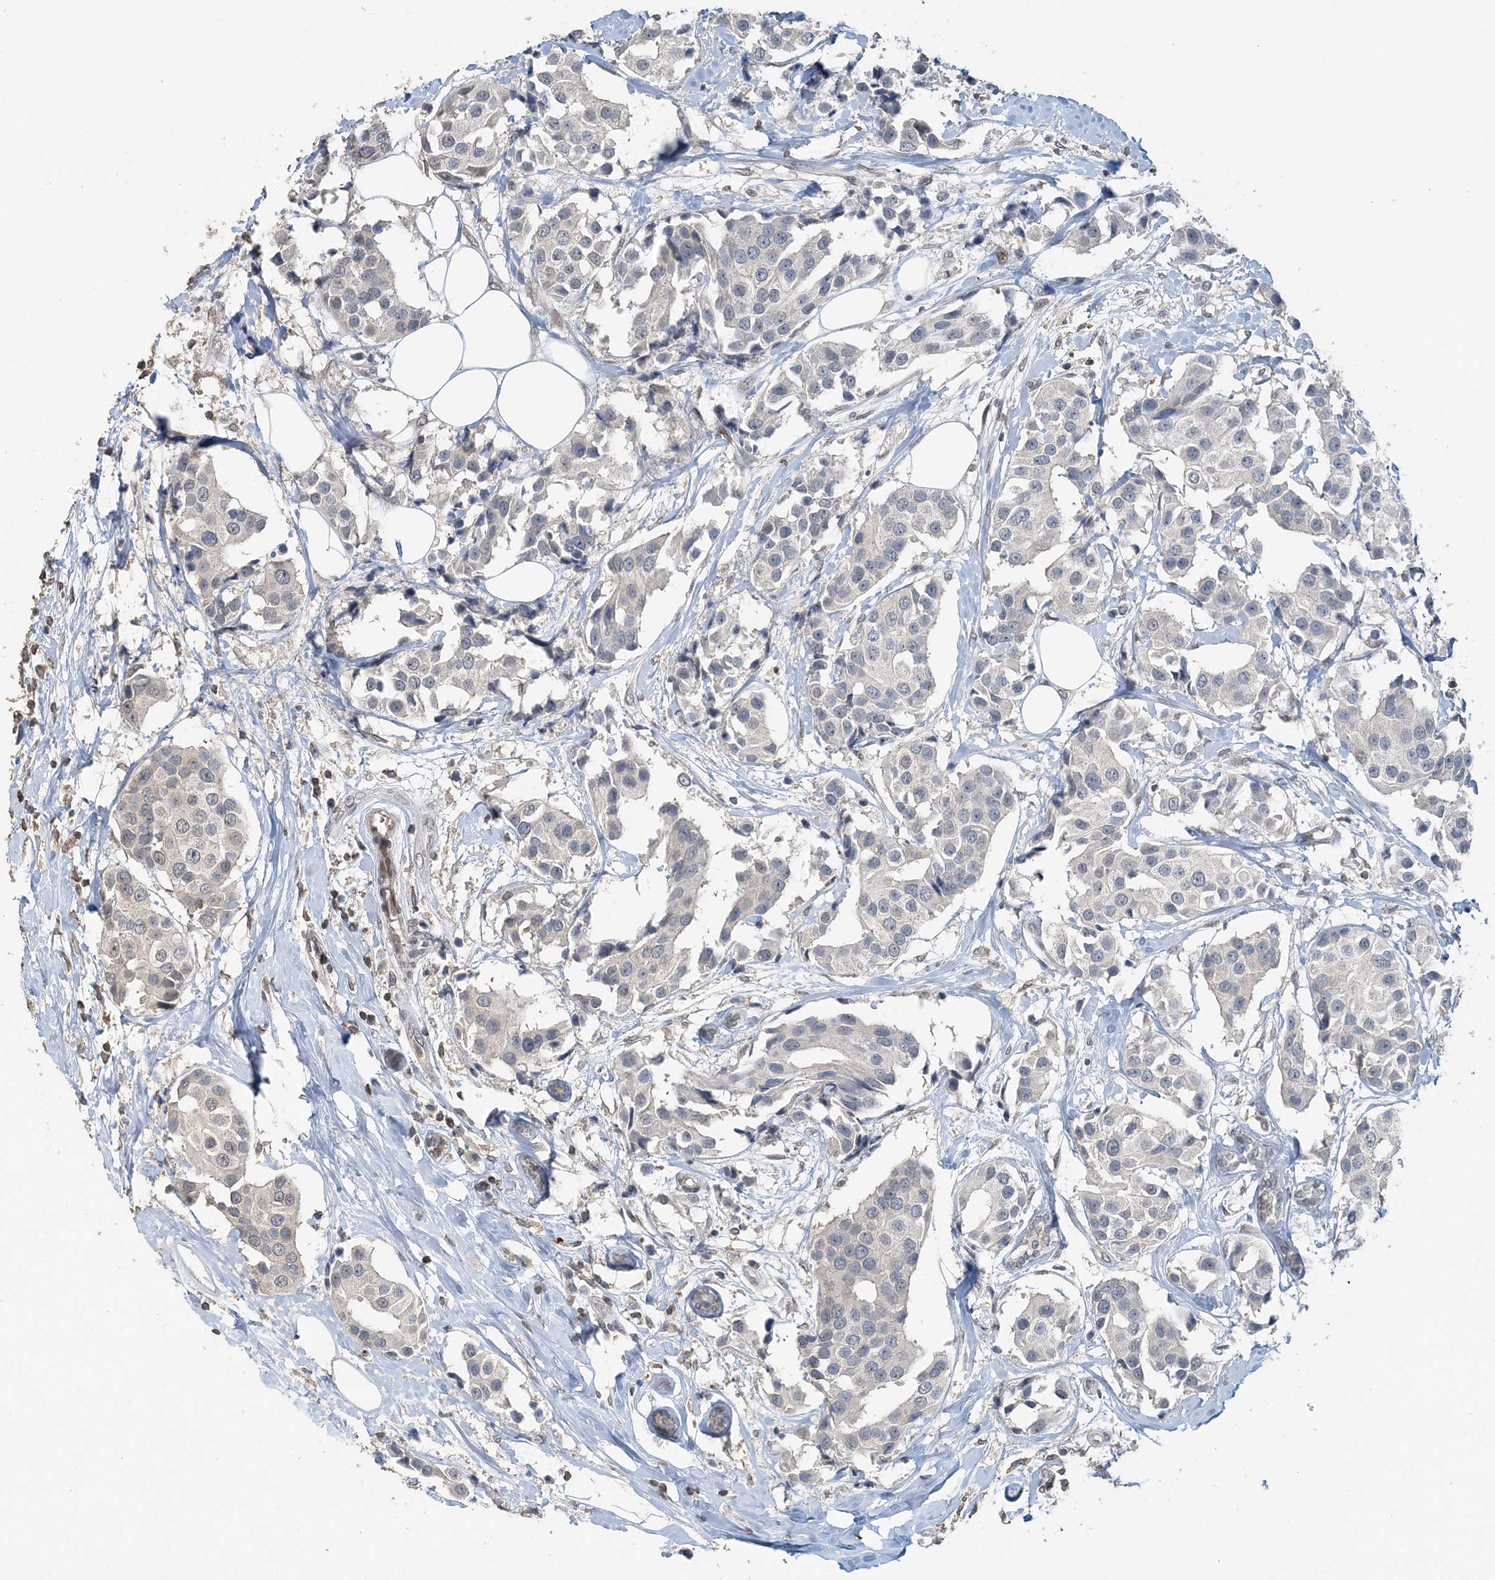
{"staining": {"intensity": "negative", "quantity": "none", "location": "none"}, "tissue": "breast cancer", "cell_type": "Tumor cells", "image_type": "cancer", "snomed": [{"axis": "morphology", "description": "Normal tissue, NOS"}, {"axis": "morphology", "description": "Duct carcinoma"}, {"axis": "topography", "description": "Breast"}], "caption": "This histopathology image is of breast cancer stained with immunohistochemistry to label a protein in brown with the nuclei are counter-stained blue. There is no staining in tumor cells.", "gene": "FAM110A", "patient": {"sex": "female", "age": 39}}